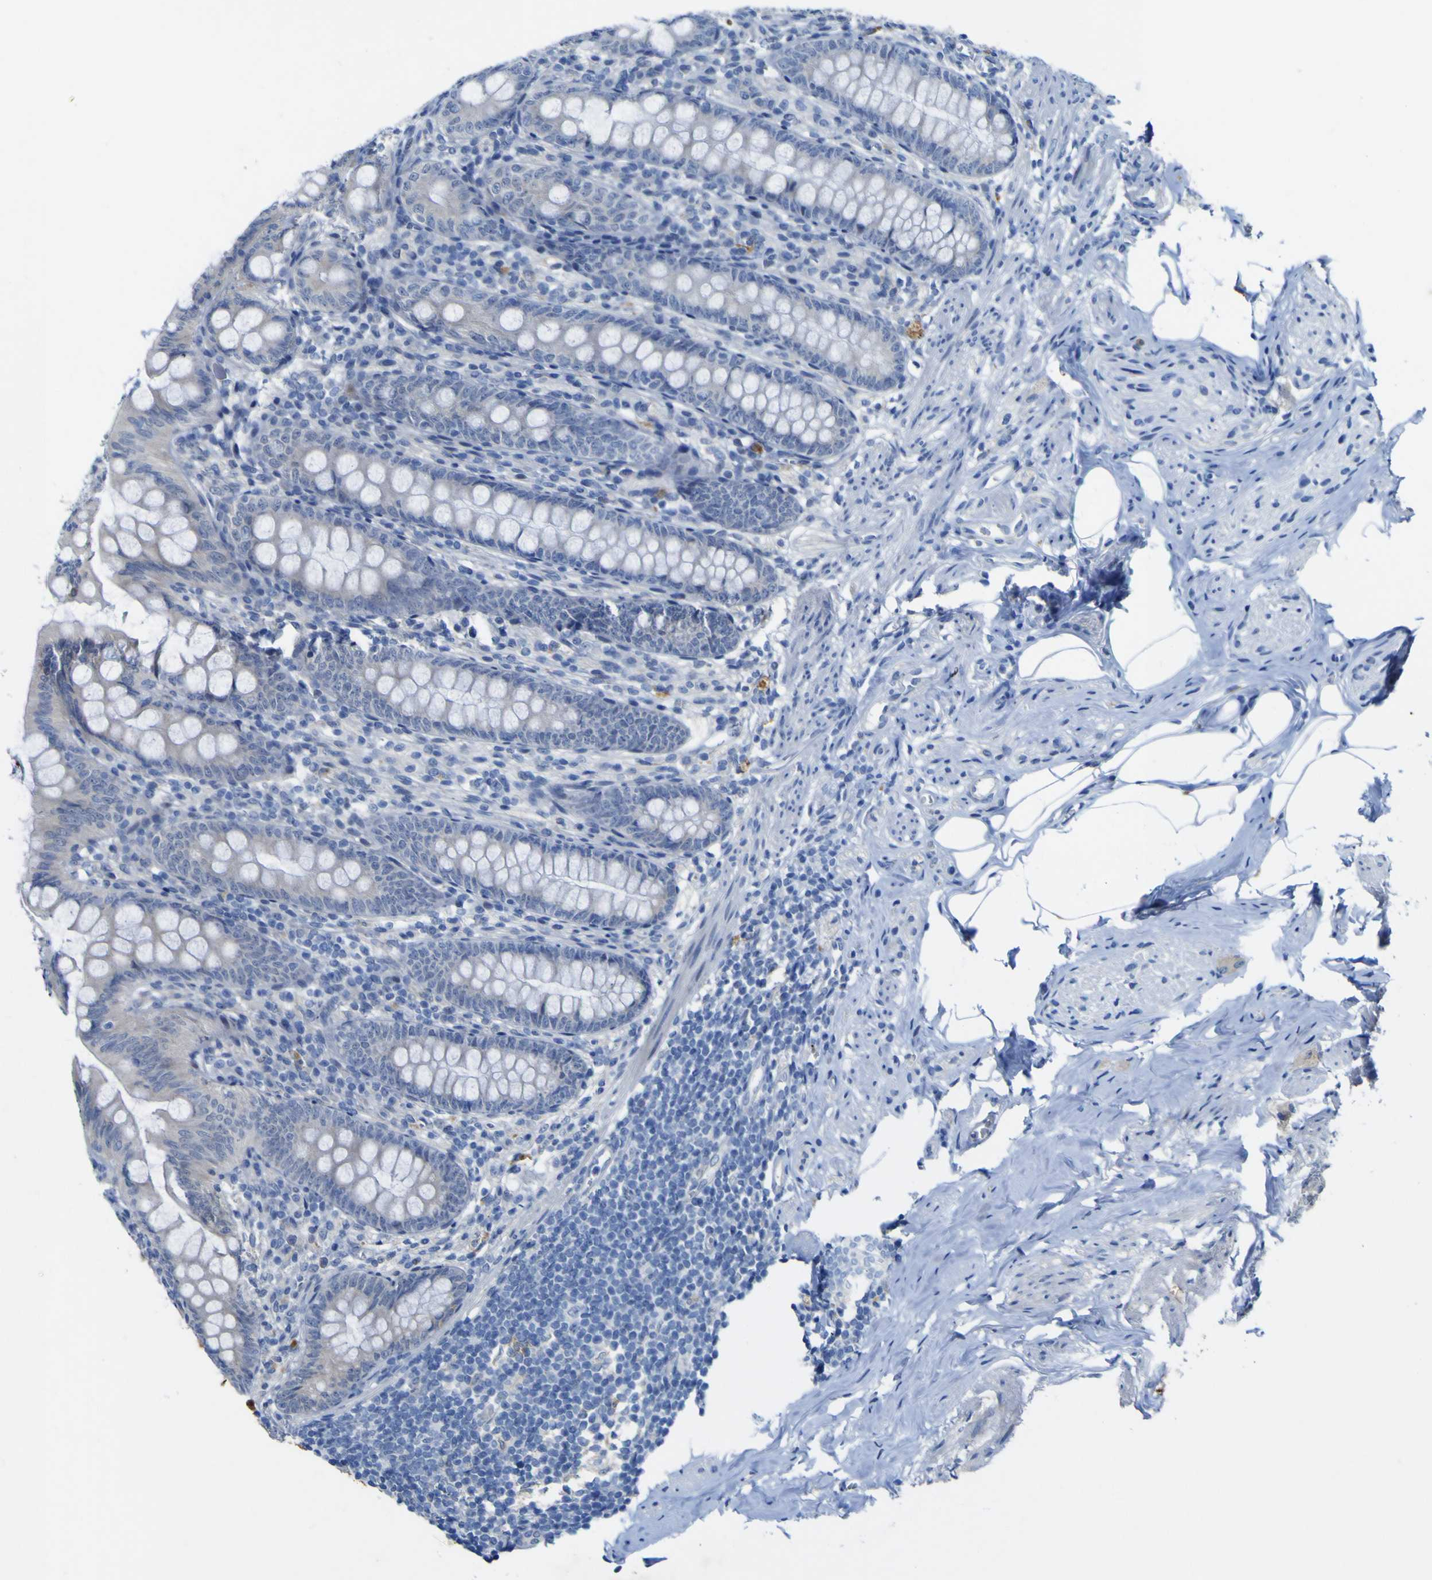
{"staining": {"intensity": "negative", "quantity": "none", "location": "none"}, "tissue": "appendix", "cell_type": "Glandular cells", "image_type": "normal", "snomed": [{"axis": "morphology", "description": "Normal tissue, NOS"}, {"axis": "topography", "description": "Appendix"}], "caption": "DAB immunohistochemical staining of normal human appendix exhibits no significant staining in glandular cells. (DAB IHC visualized using brightfield microscopy, high magnification).", "gene": "NAV1", "patient": {"sex": "female", "age": 77}}